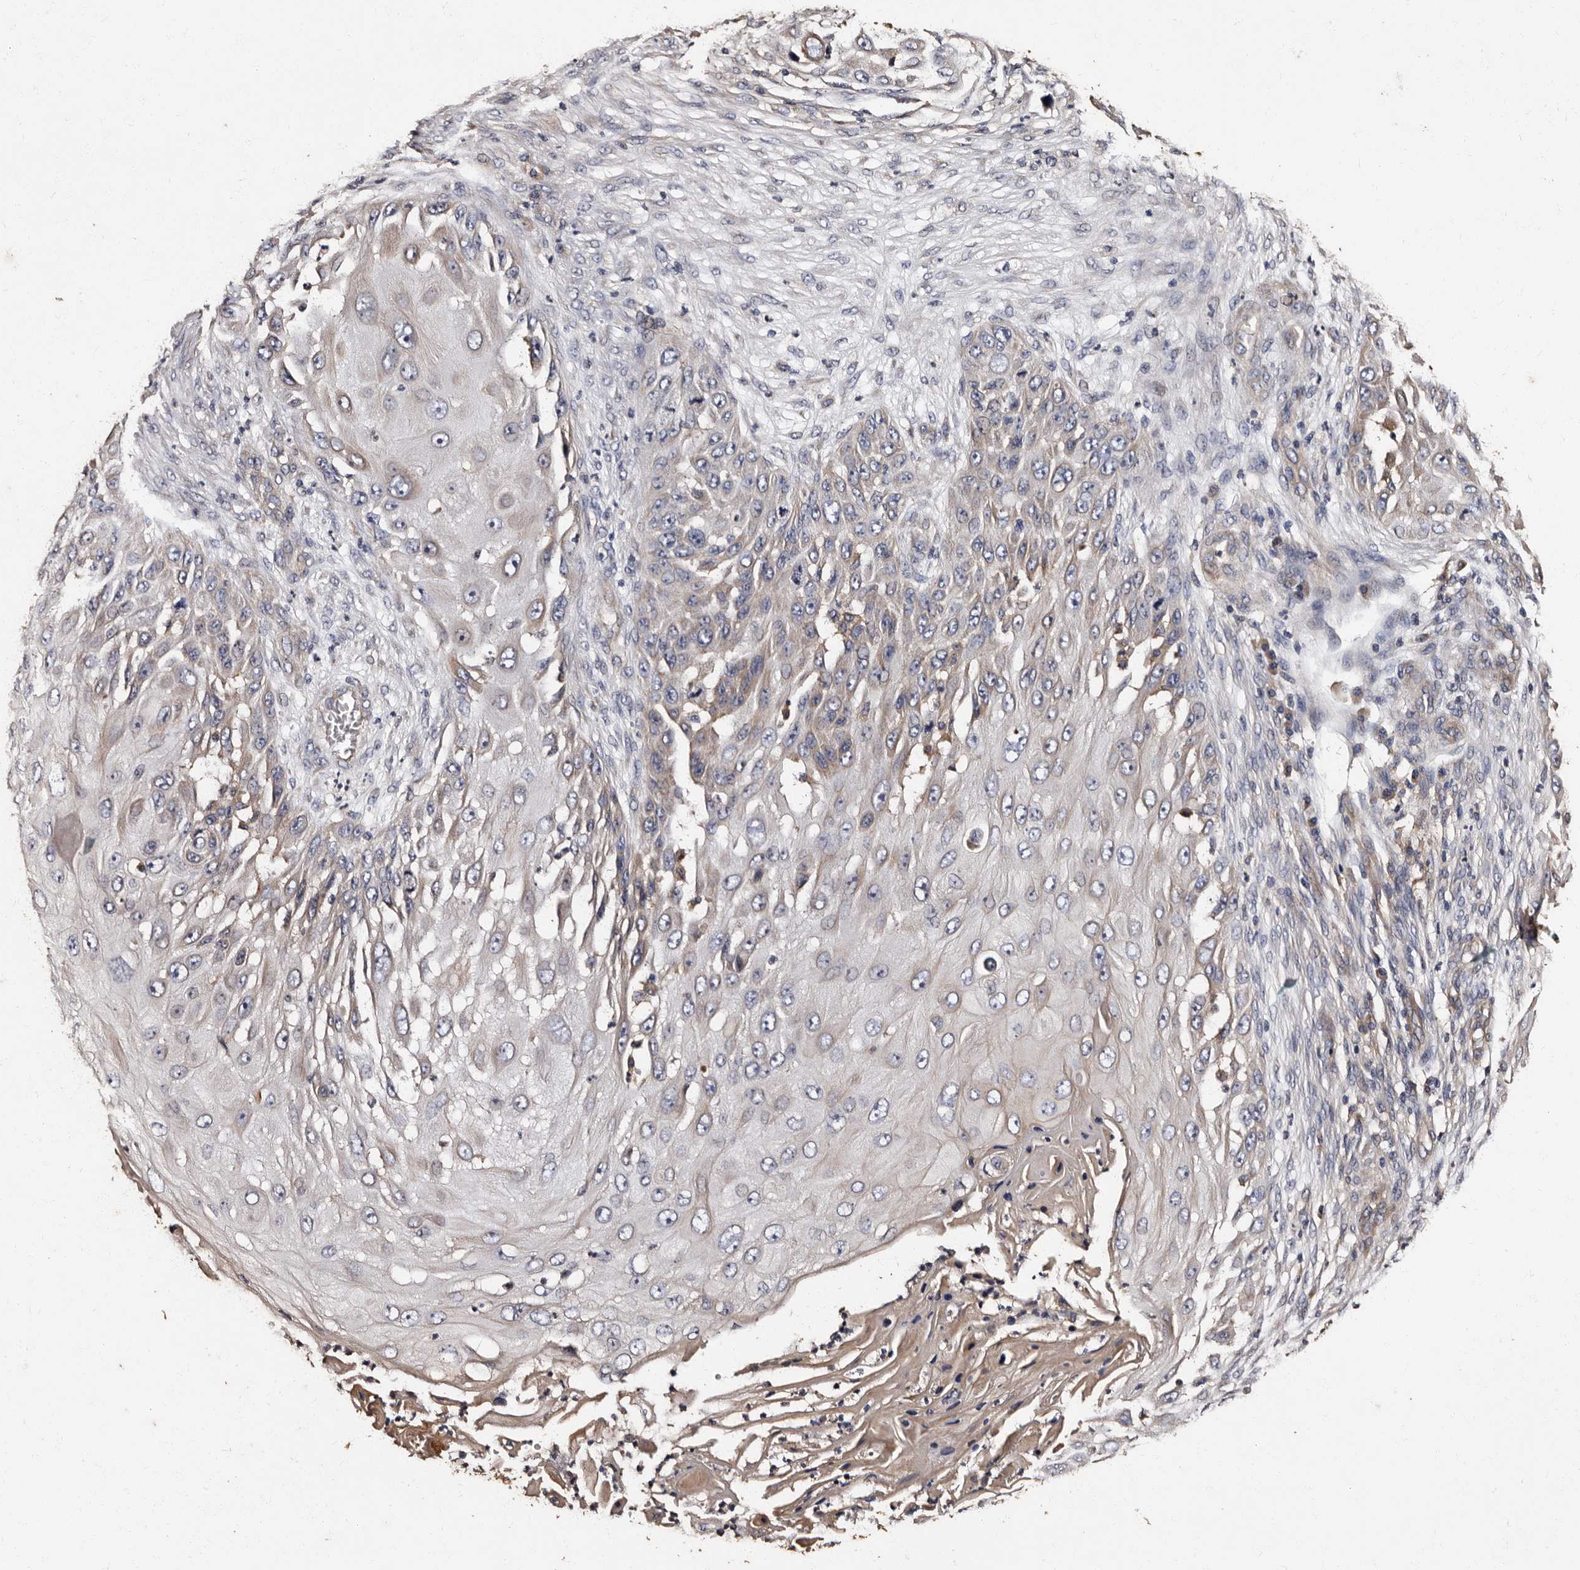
{"staining": {"intensity": "weak", "quantity": "<25%", "location": "cytoplasmic/membranous"}, "tissue": "skin cancer", "cell_type": "Tumor cells", "image_type": "cancer", "snomed": [{"axis": "morphology", "description": "Squamous cell carcinoma, NOS"}, {"axis": "topography", "description": "Skin"}], "caption": "The histopathology image exhibits no staining of tumor cells in skin cancer (squamous cell carcinoma).", "gene": "ADCK5", "patient": {"sex": "female", "age": 44}}